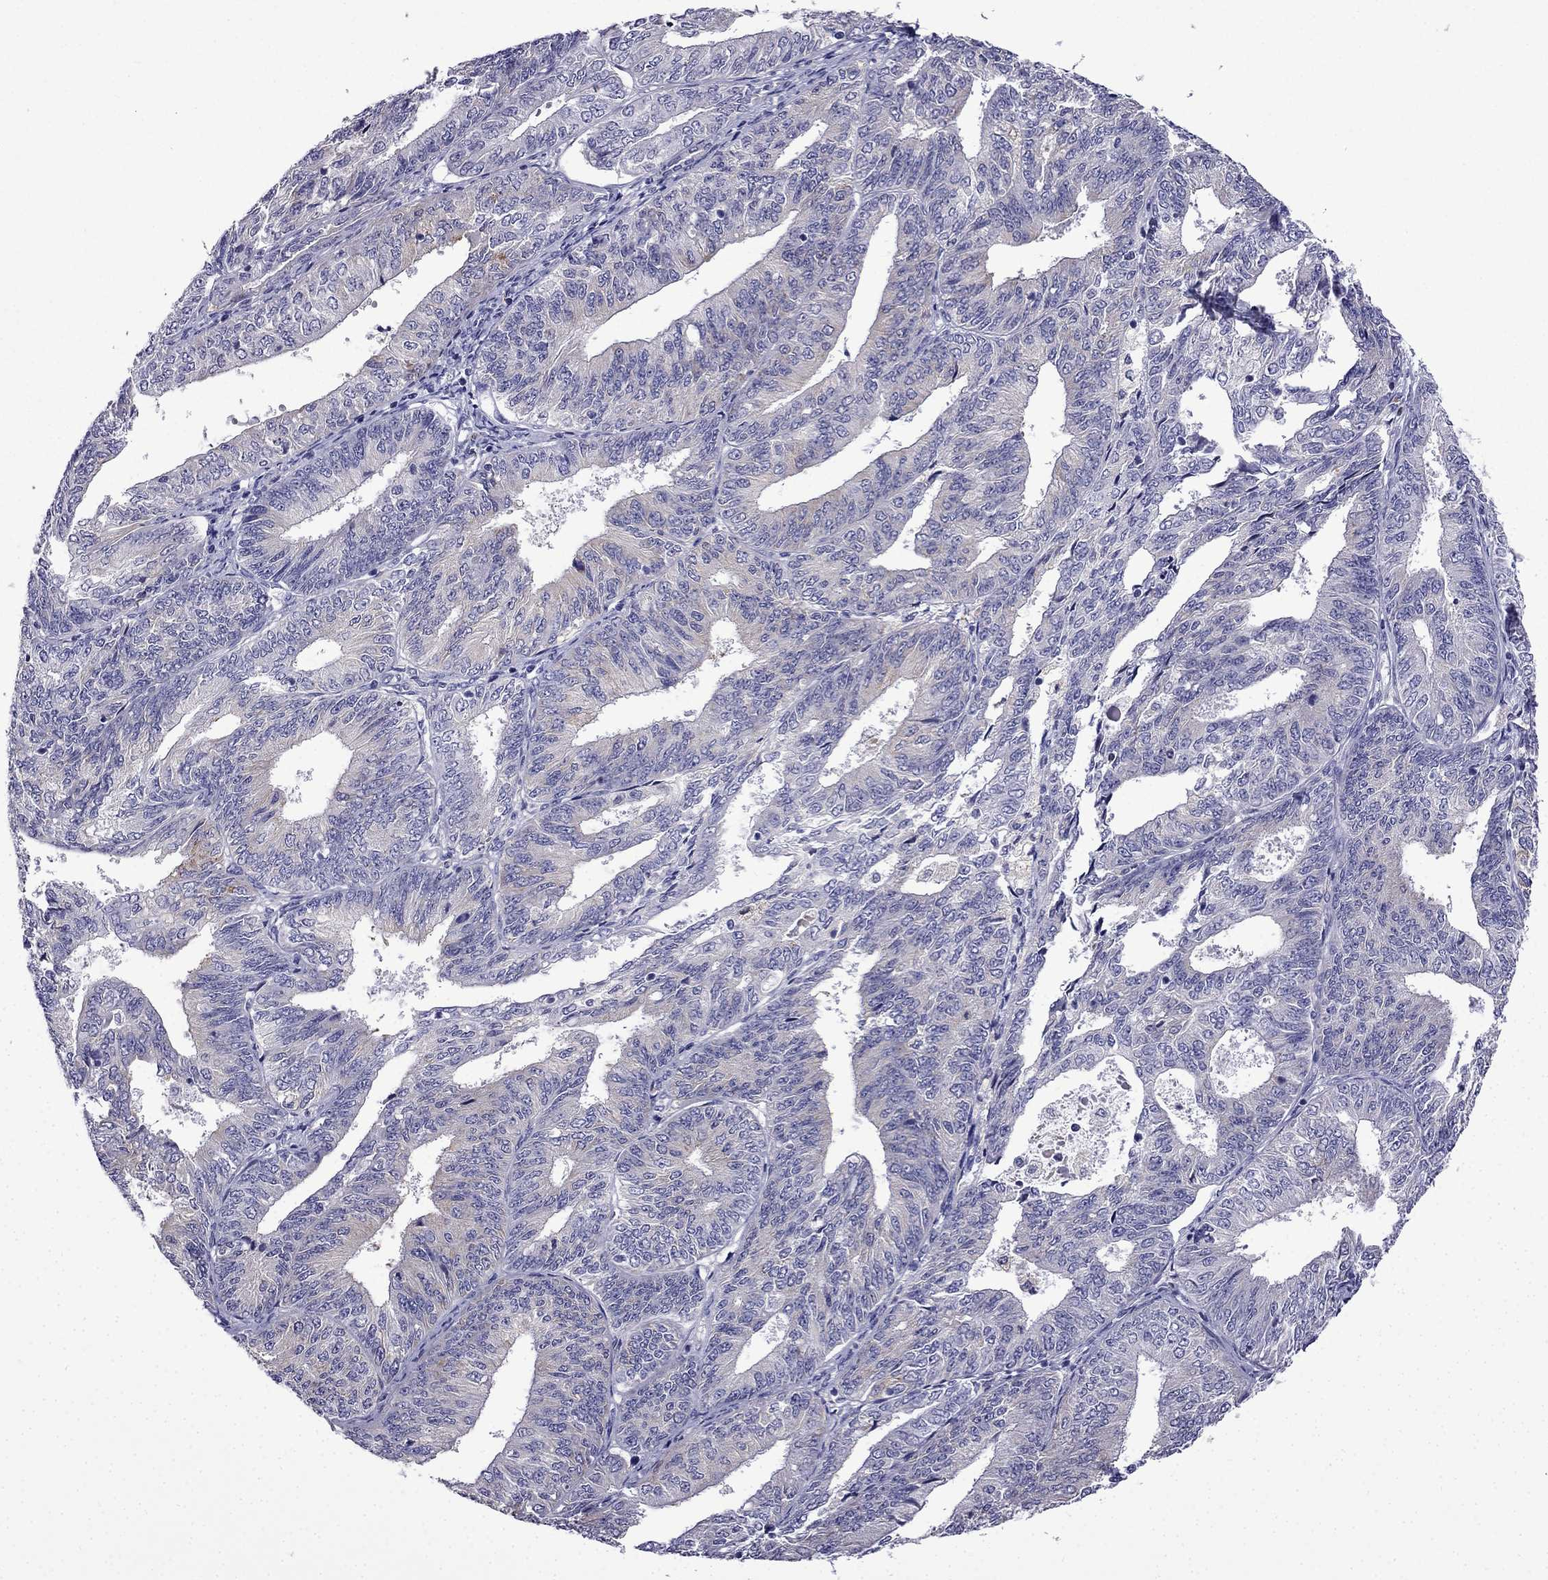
{"staining": {"intensity": "negative", "quantity": "none", "location": "none"}, "tissue": "endometrial cancer", "cell_type": "Tumor cells", "image_type": "cancer", "snomed": [{"axis": "morphology", "description": "Adenocarcinoma, NOS"}, {"axis": "topography", "description": "Endometrium"}], "caption": "This is an IHC image of adenocarcinoma (endometrial). There is no positivity in tumor cells.", "gene": "TSSK4", "patient": {"sex": "female", "age": 58}}